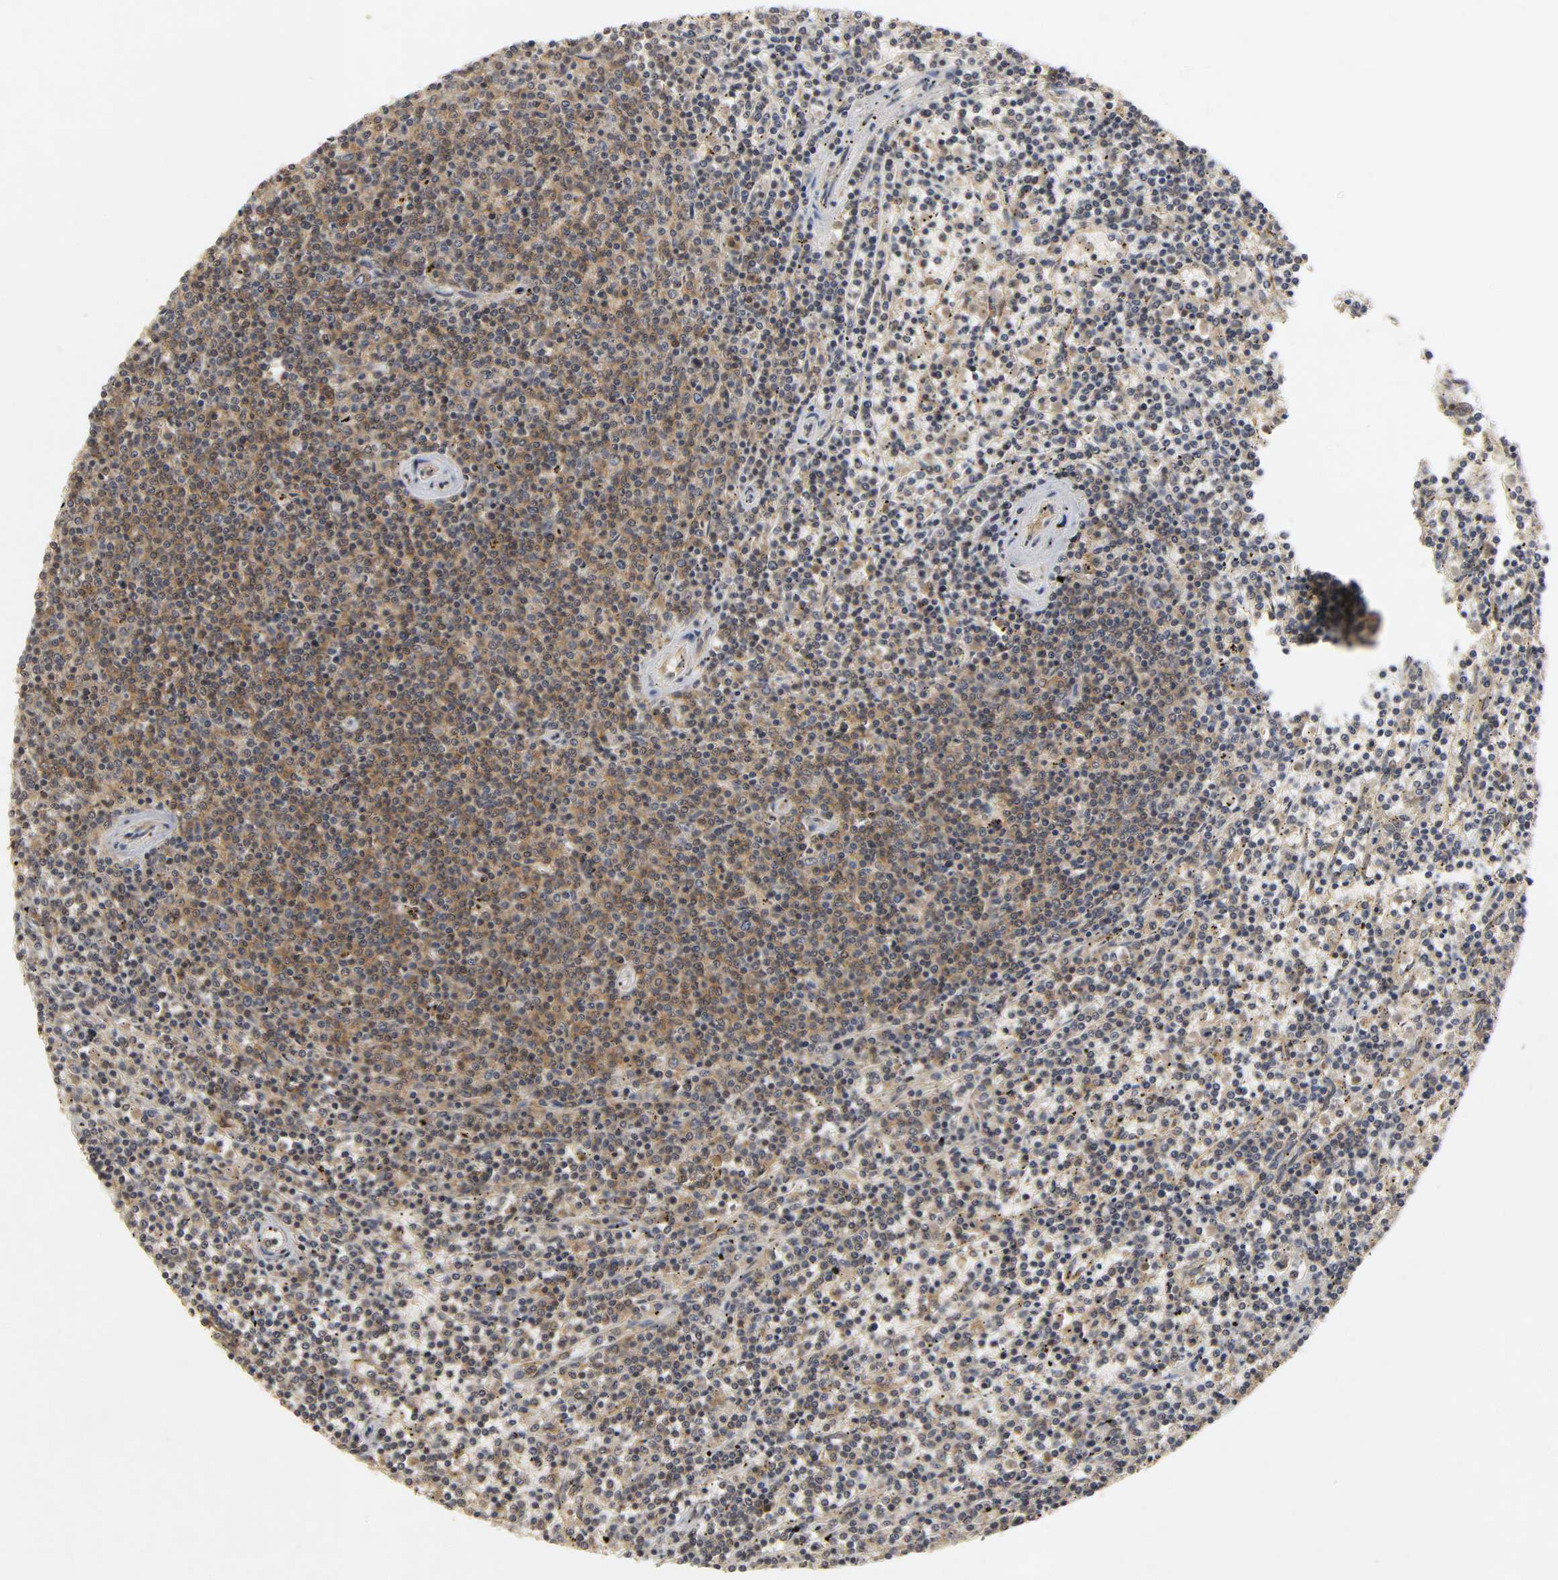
{"staining": {"intensity": "moderate", "quantity": ">75%", "location": "cytoplasmic/membranous"}, "tissue": "lymphoma", "cell_type": "Tumor cells", "image_type": "cancer", "snomed": [{"axis": "morphology", "description": "Malignant lymphoma, non-Hodgkin's type, Low grade"}, {"axis": "topography", "description": "Spleen"}], "caption": "Immunohistochemistry micrograph of neoplastic tissue: lymphoma stained using immunohistochemistry exhibits medium levels of moderate protein expression localized specifically in the cytoplasmic/membranous of tumor cells, appearing as a cytoplasmic/membranous brown color.", "gene": "TRAF6", "patient": {"sex": "female", "age": 50}}